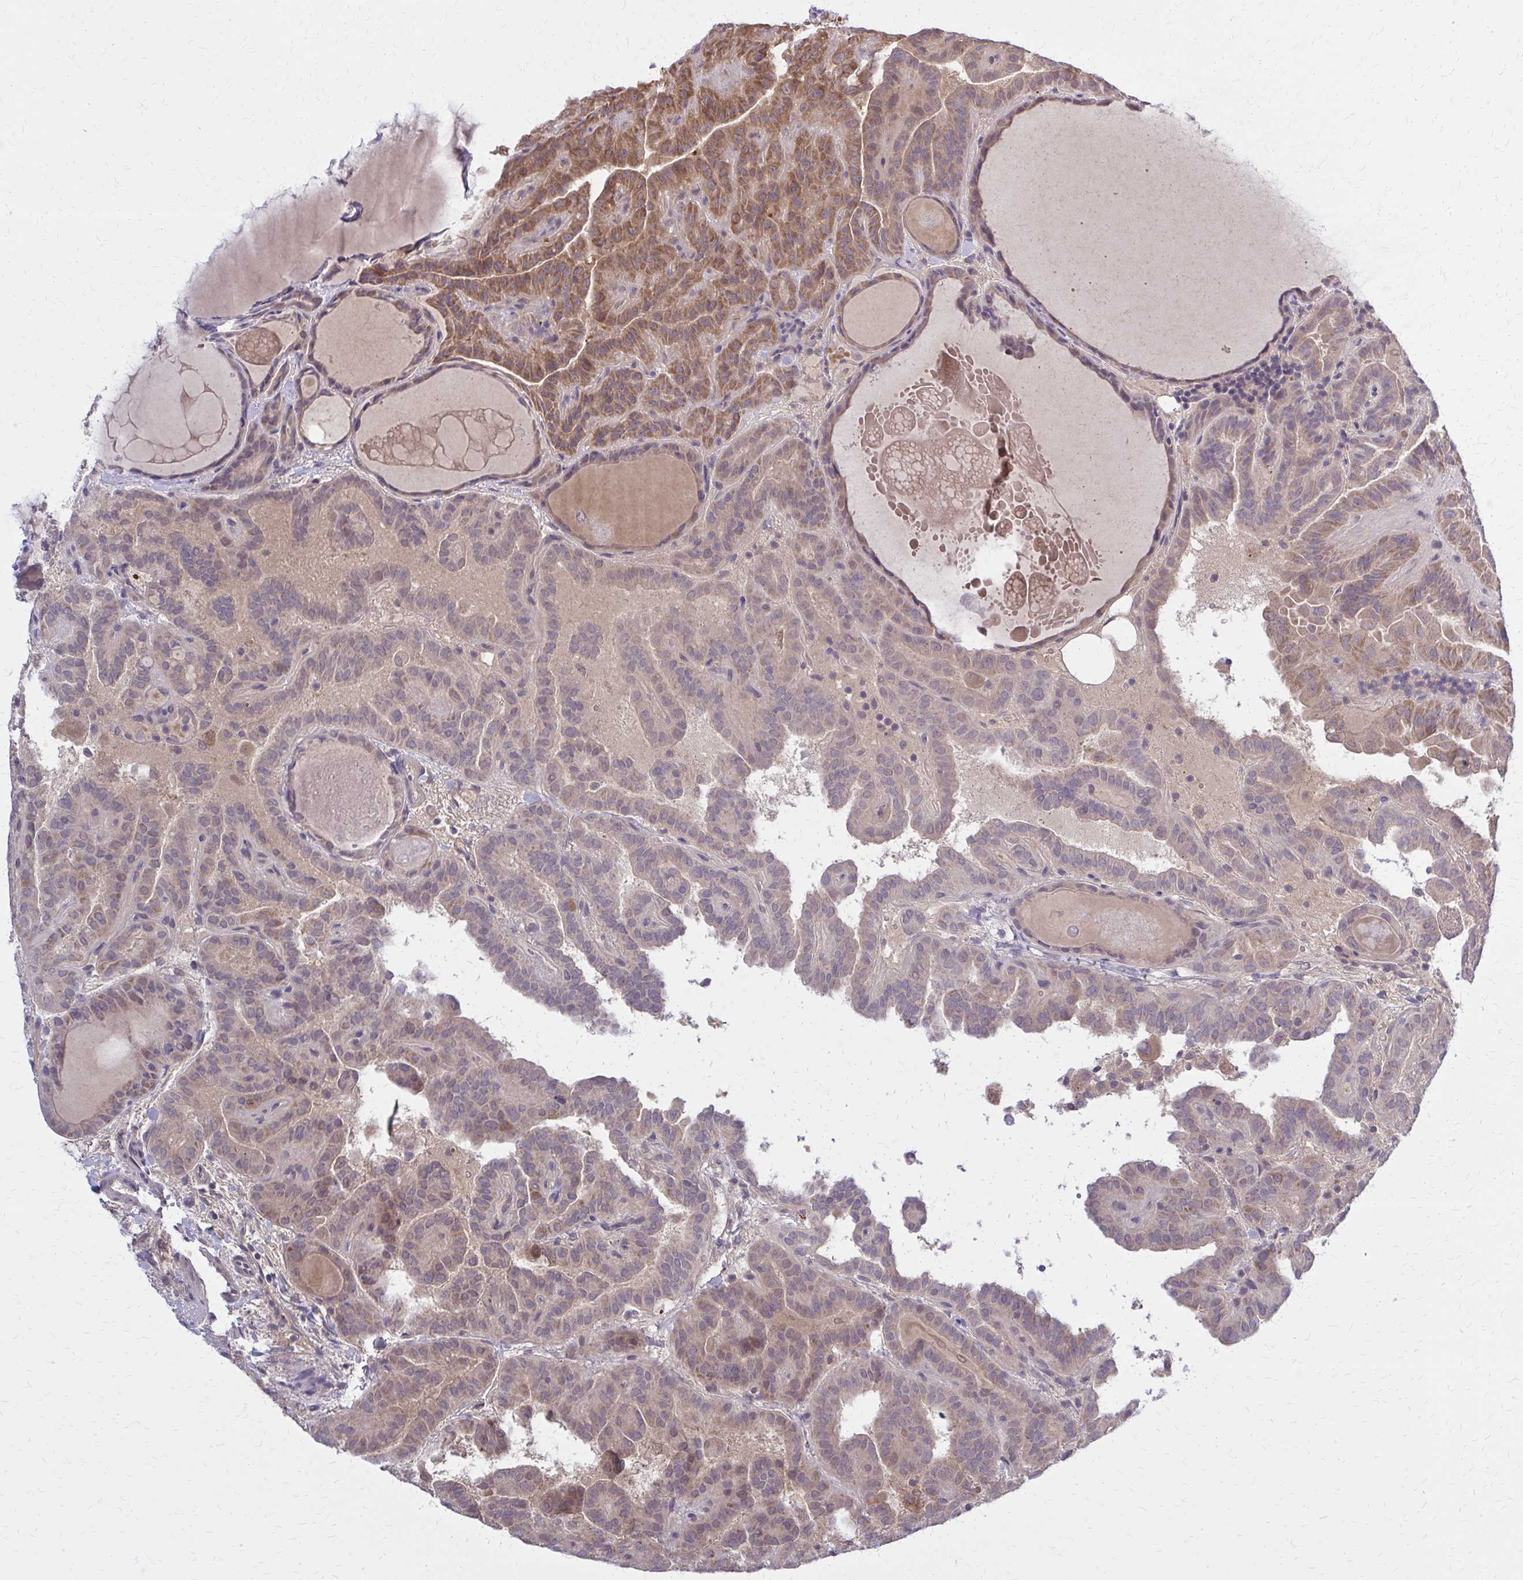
{"staining": {"intensity": "moderate", "quantity": "25%-75%", "location": "cytoplasmic/membranous"}, "tissue": "thyroid cancer", "cell_type": "Tumor cells", "image_type": "cancer", "snomed": [{"axis": "morphology", "description": "Papillary adenocarcinoma, NOS"}, {"axis": "topography", "description": "Thyroid gland"}], "caption": "Thyroid papillary adenocarcinoma was stained to show a protein in brown. There is medium levels of moderate cytoplasmic/membranous staining in approximately 25%-75% of tumor cells.", "gene": "DBI", "patient": {"sex": "female", "age": 46}}